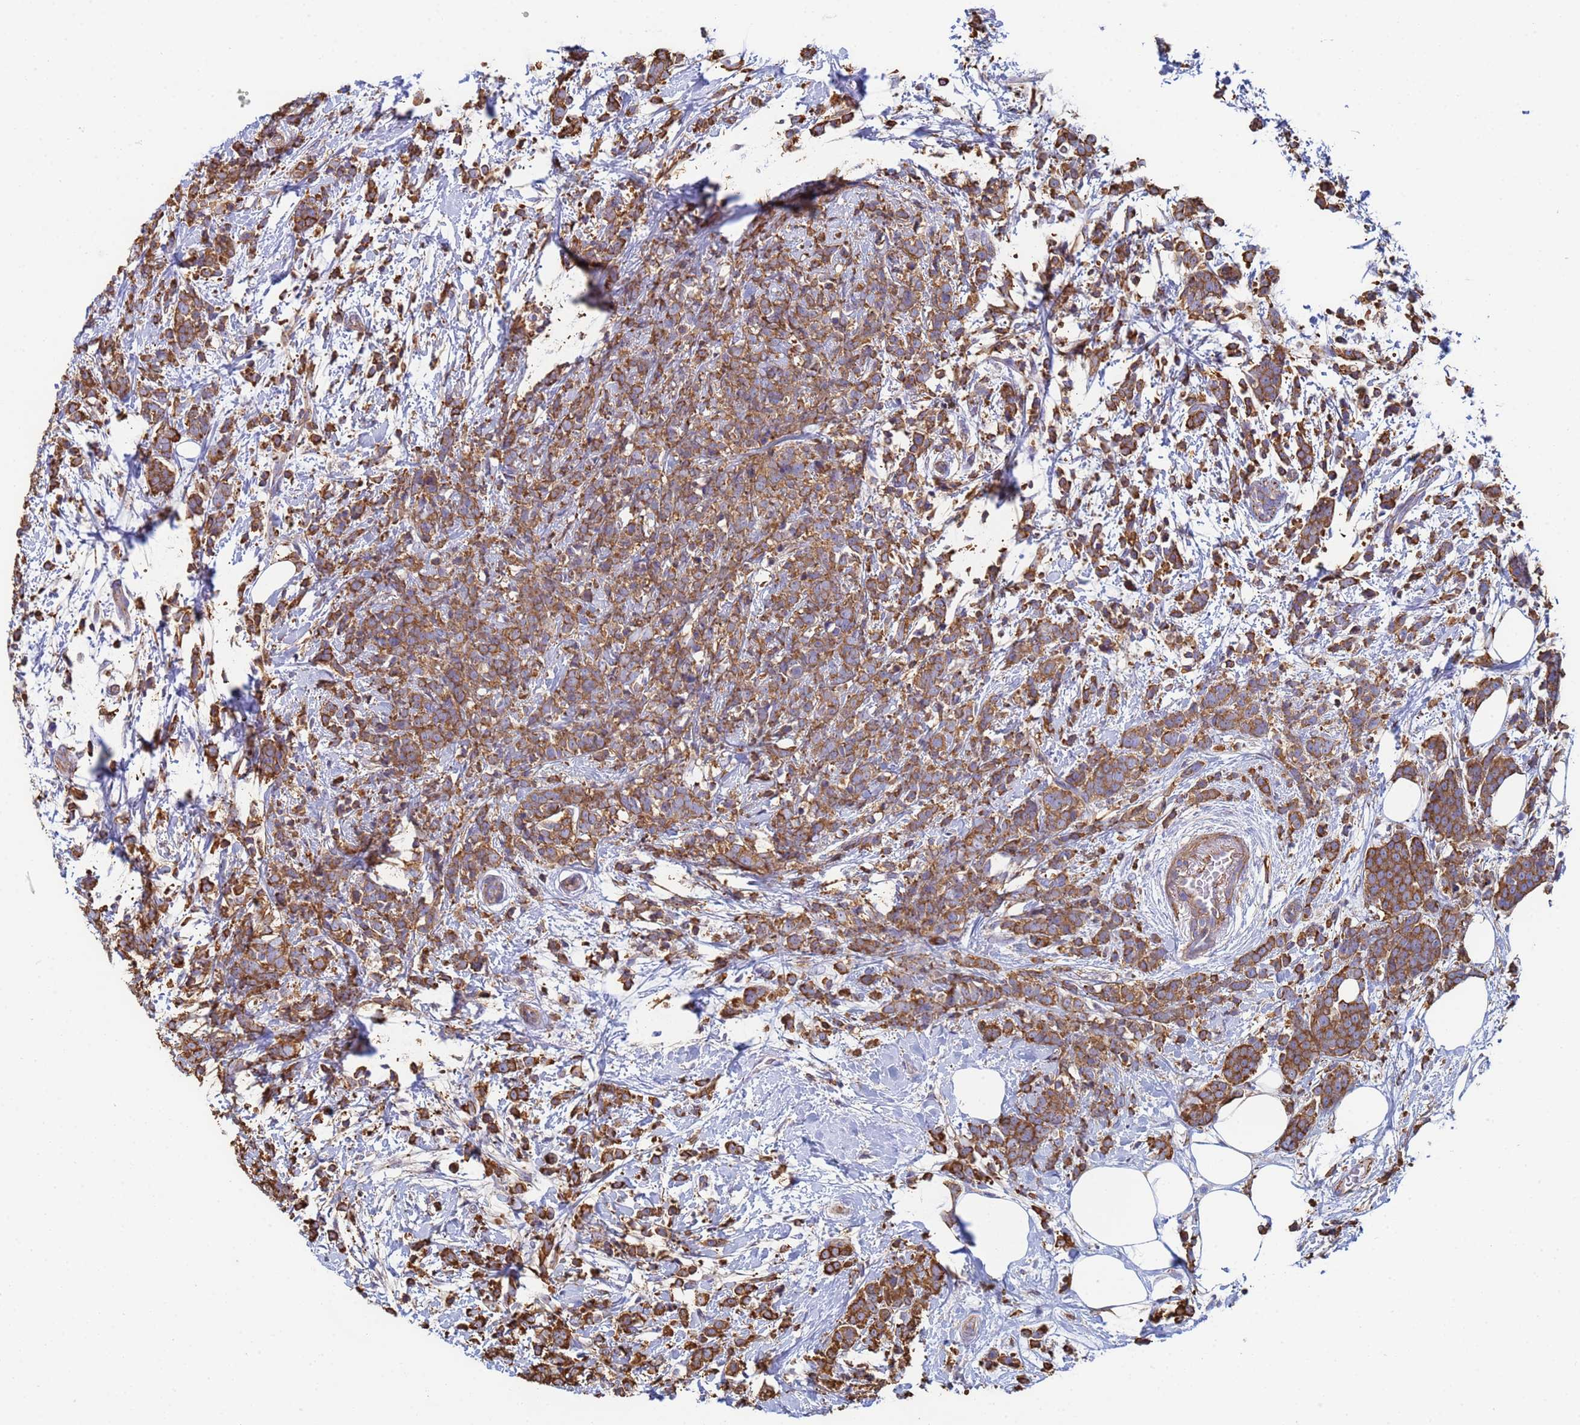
{"staining": {"intensity": "strong", "quantity": ">75%", "location": "cytoplasmic/membranous"}, "tissue": "breast cancer", "cell_type": "Tumor cells", "image_type": "cancer", "snomed": [{"axis": "morphology", "description": "Lobular carcinoma"}, {"axis": "topography", "description": "Breast"}], "caption": "DAB immunohistochemical staining of human breast cancer (lobular carcinoma) displays strong cytoplasmic/membranous protein positivity in about >75% of tumor cells. (DAB IHC, brown staining for protein, blue staining for nuclei).", "gene": "ZNG1B", "patient": {"sex": "female", "age": 58}}